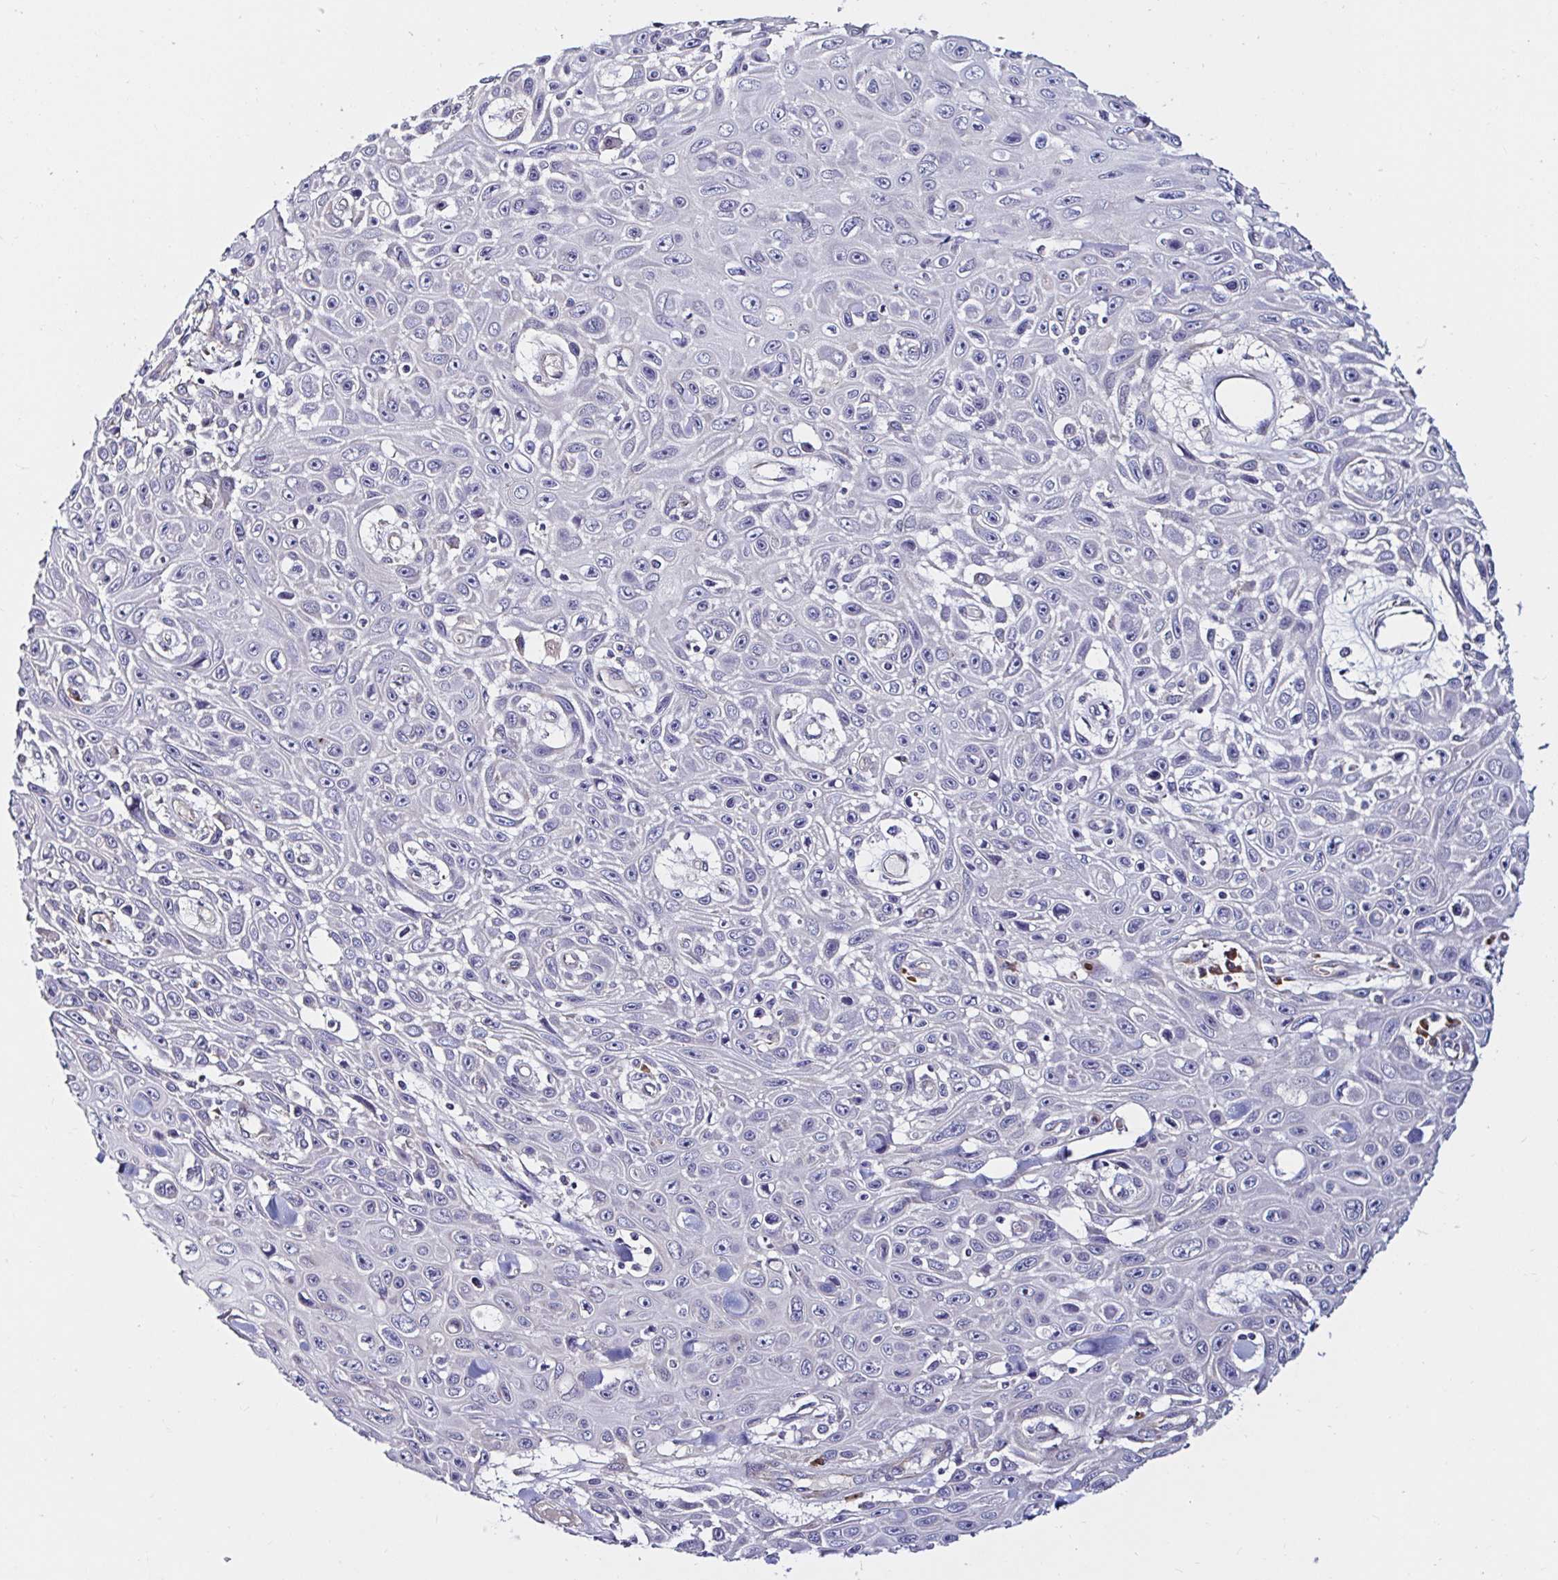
{"staining": {"intensity": "negative", "quantity": "none", "location": "none"}, "tissue": "skin cancer", "cell_type": "Tumor cells", "image_type": "cancer", "snomed": [{"axis": "morphology", "description": "Squamous cell carcinoma, NOS"}, {"axis": "topography", "description": "Skin"}], "caption": "A micrograph of skin squamous cell carcinoma stained for a protein displays no brown staining in tumor cells.", "gene": "VSIG2", "patient": {"sex": "male", "age": 82}}